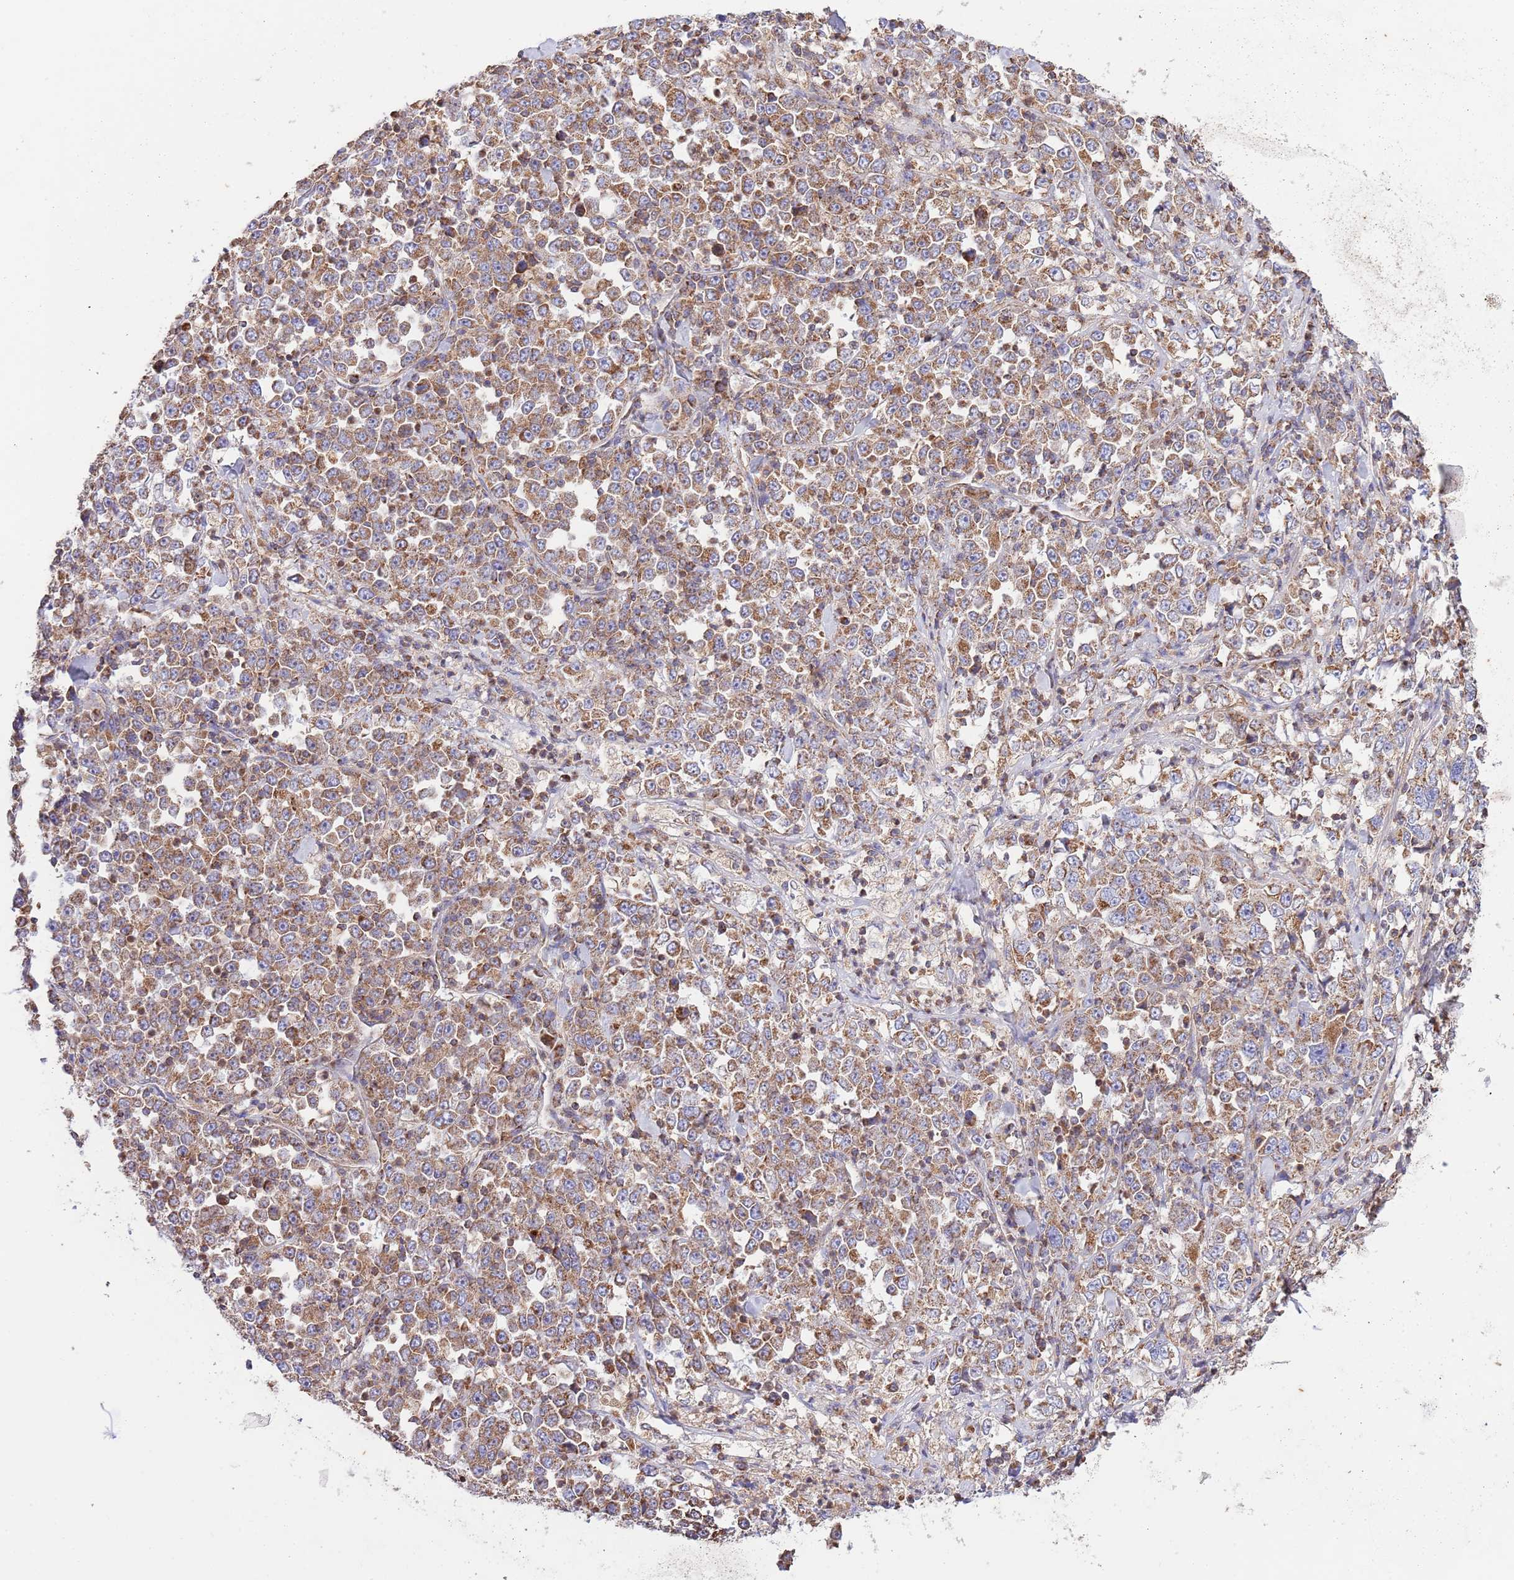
{"staining": {"intensity": "moderate", "quantity": ">75%", "location": "cytoplasmic/membranous"}, "tissue": "stomach cancer", "cell_type": "Tumor cells", "image_type": "cancer", "snomed": [{"axis": "morphology", "description": "Normal tissue, NOS"}, {"axis": "morphology", "description": "Adenocarcinoma, NOS"}, {"axis": "topography", "description": "Stomach, upper"}, {"axis": "topography", "description": "Stomach"}], "caption": "Approximately >75% of tumor cells in stomach cancer reveal moderate cytoplasmic/membranous protein positivity as visualized by brown immunohistochemical staining.", "gene": "DNAJA3", "patient": {"sex": "male", "age": 59}}